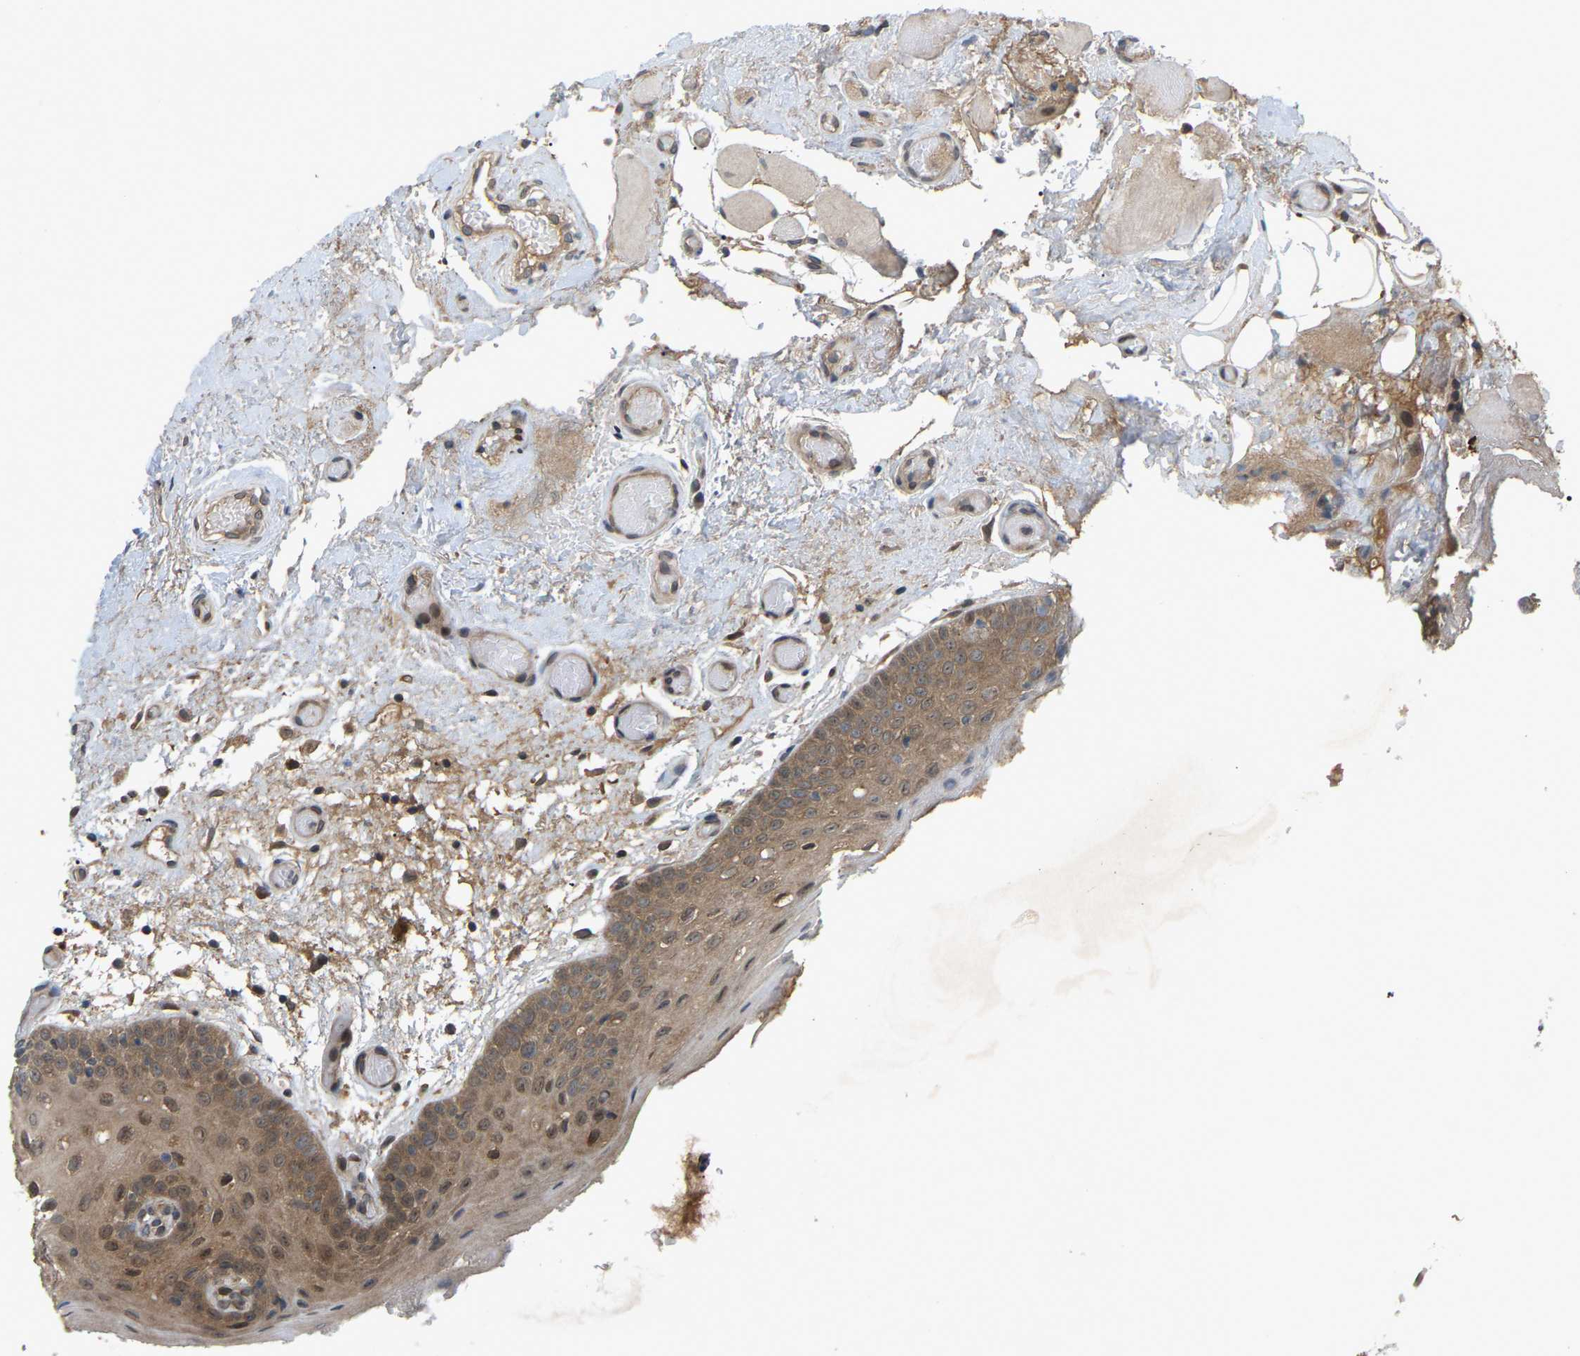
{"staining": {"intensity": "moderate", "quantity": ">75%", "location": "cytoplasmic/membranous"}, "tissue": "oral mucosa", "cell_type": "Squamous epithelial cells", "image_type": "normal", "snomed": [{"axis": "morphology", "description": "Normal tissue, NOS"}, {"axis": "morphology", "description": "Squamous cell carcinoma, NOS"}, {"axis": "topography", "description": "Oral tissue"}, {"axis": "topography", "description": "Head-Neck"}], "caption": "A histopathology image of human oral mucosa stained for a protein displays moderate cytoplasmic/membranous brown staining in squamous epithelial cells. The protein is stained brown, and the nuclei are stained in blue (DAB (3,3'-diaminobenzidine) IHC with brightfield microscopy, high magnification).", "gene": "CROT", "patient": {"sex": "male", "age": 71}}